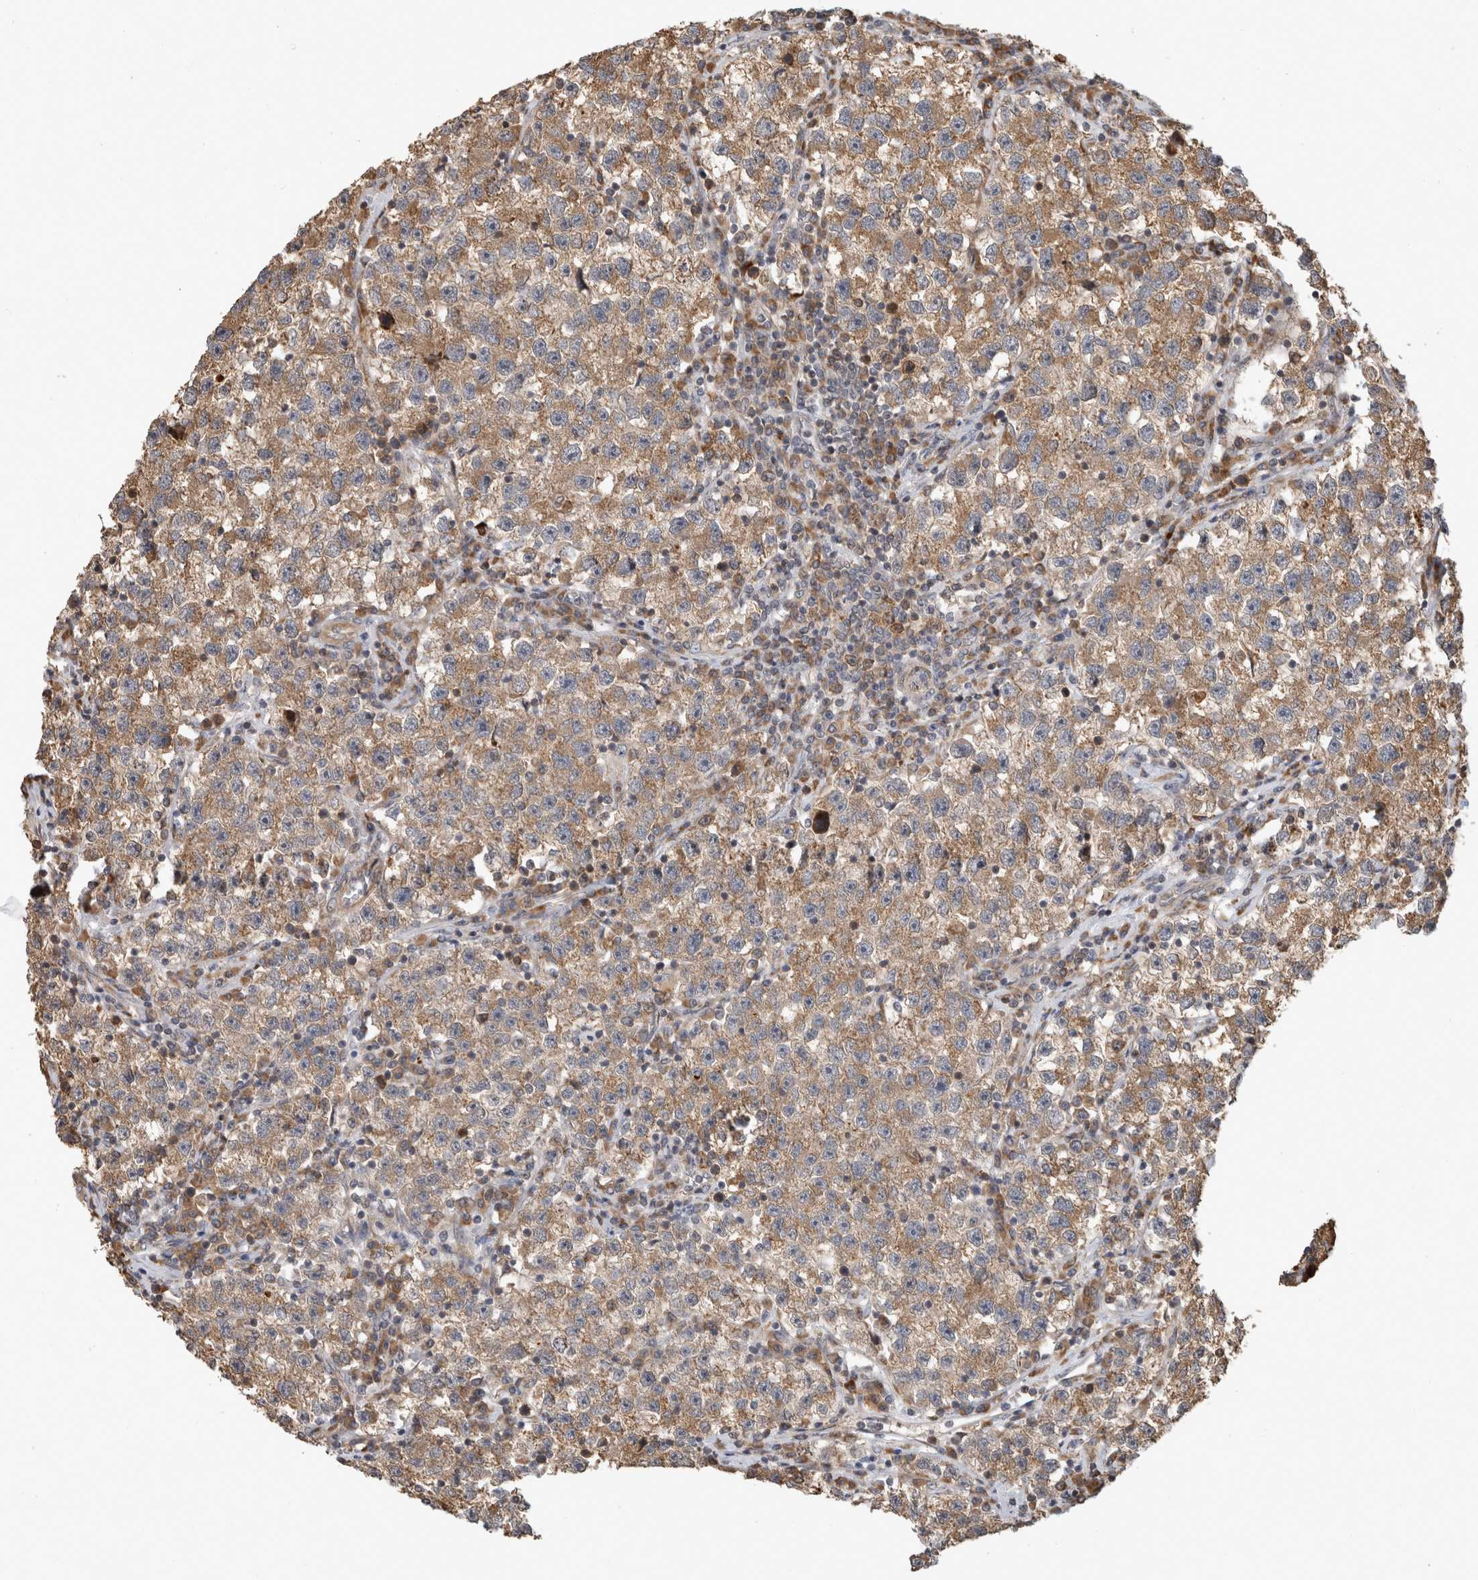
{"staining": {"intensity": "moderate", "quantity": ">75%", "location": "cytoplasmic/membranous"}, "tissue": "testis cancer", "cell_type": "Tumor cells", "image_type": "cancer", "snomed": [{"axis": "morphology", "description": "Seminoma, NOS"}, {"axis": "topography", "description": "Testis"}], "caption": "High-power microscopy captured an IHC image of seminoma (testis), revealing moderate cytoplasmic/membranous expression in approximately >75% of tumor cells.", "gene": "PCDHB15", "patient": {"sex": "male", "age": 22}}